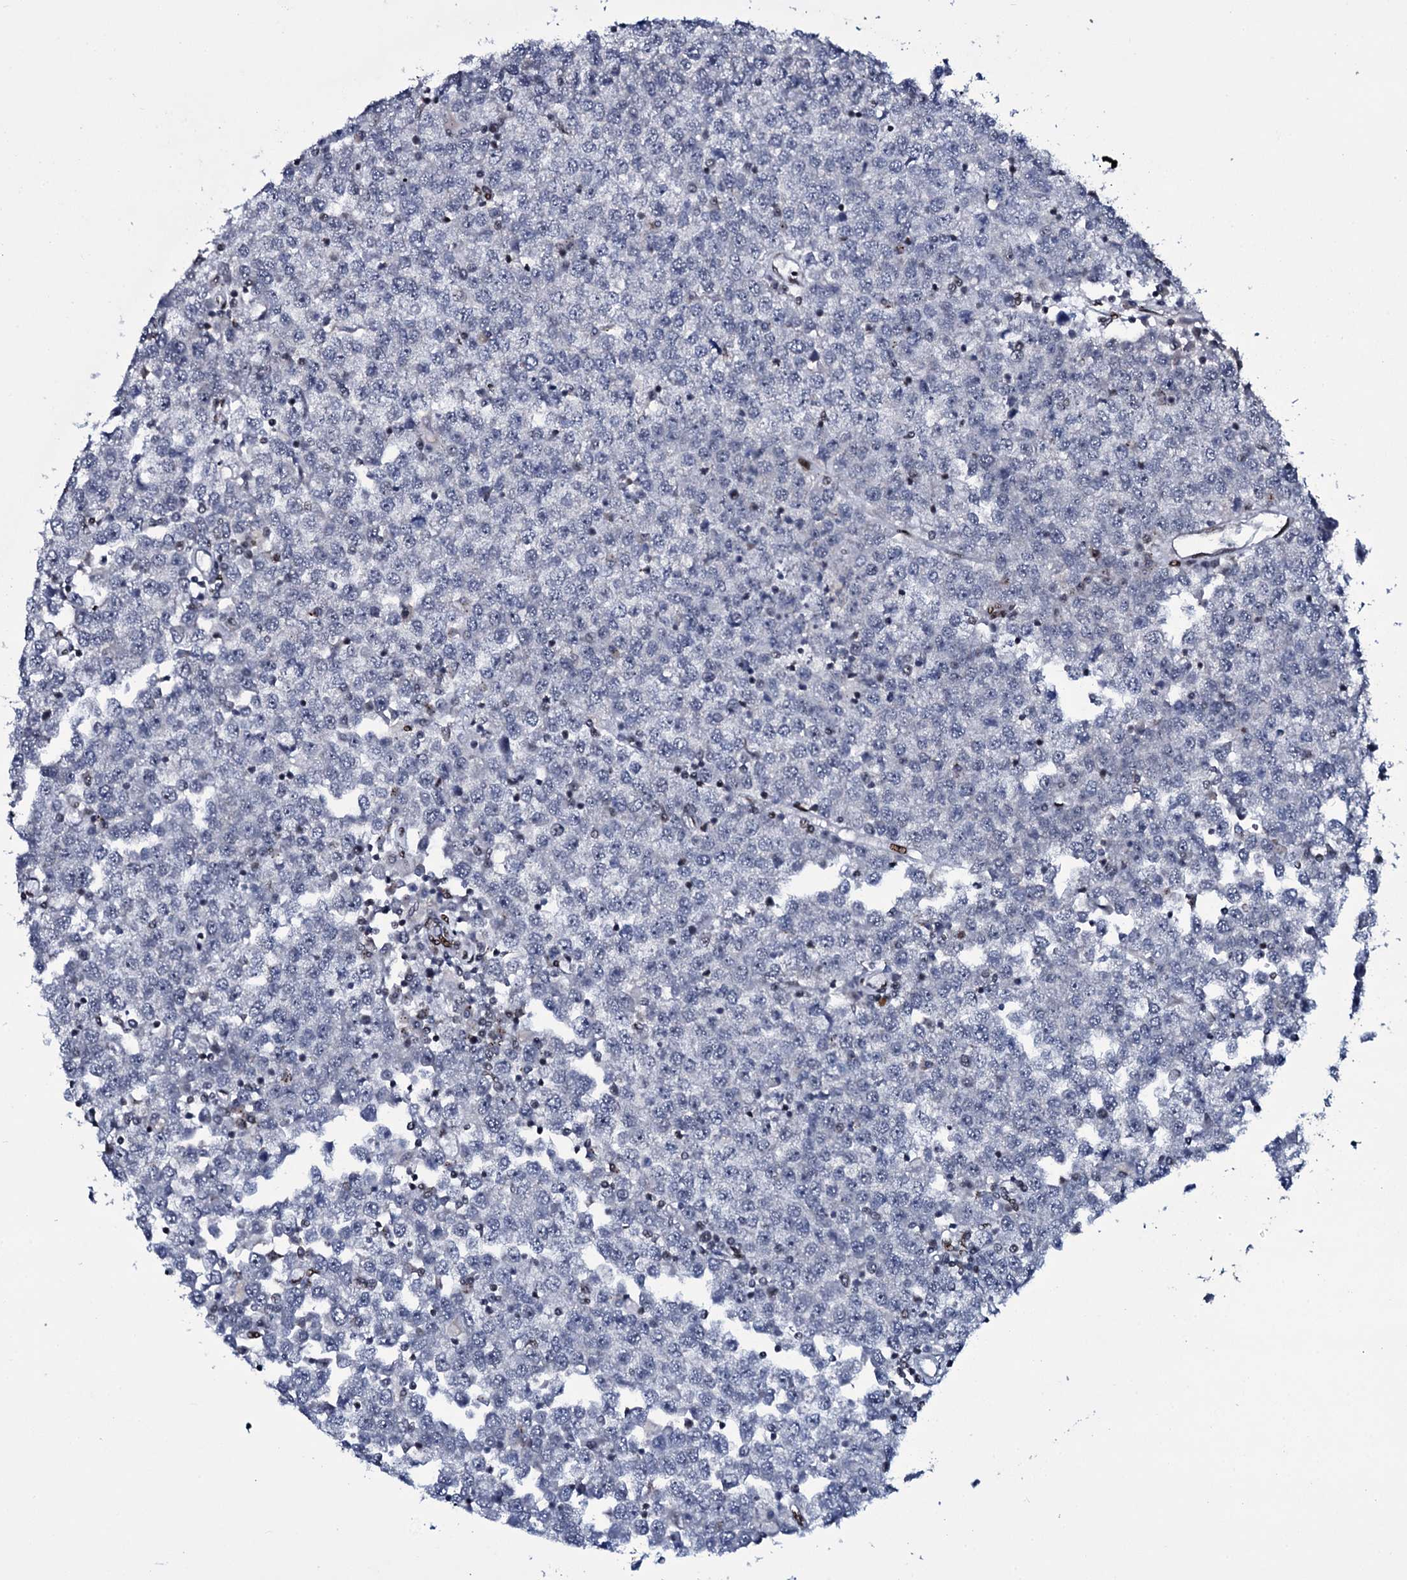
{"staining": {"intensity": "negative", "quantity": "none", "location": "none"}, "tissue": "testis cancer", "cell_type": "Tumor cells", "image_type": "cancer", "snomed": [{"axis": "morphology", "description": "Seminoma, NOS"}, {"axis": "topography", "description": "Testis"}], "caption": "High magnification brightfield microscopy of seminoma (testis) stained with DAB (brown) and counterstained with hematoxylin (blue): tumor cells show no significant expression.", "gene": "ZMIZ2", "patient": {"sex": "male", "age": 65}}